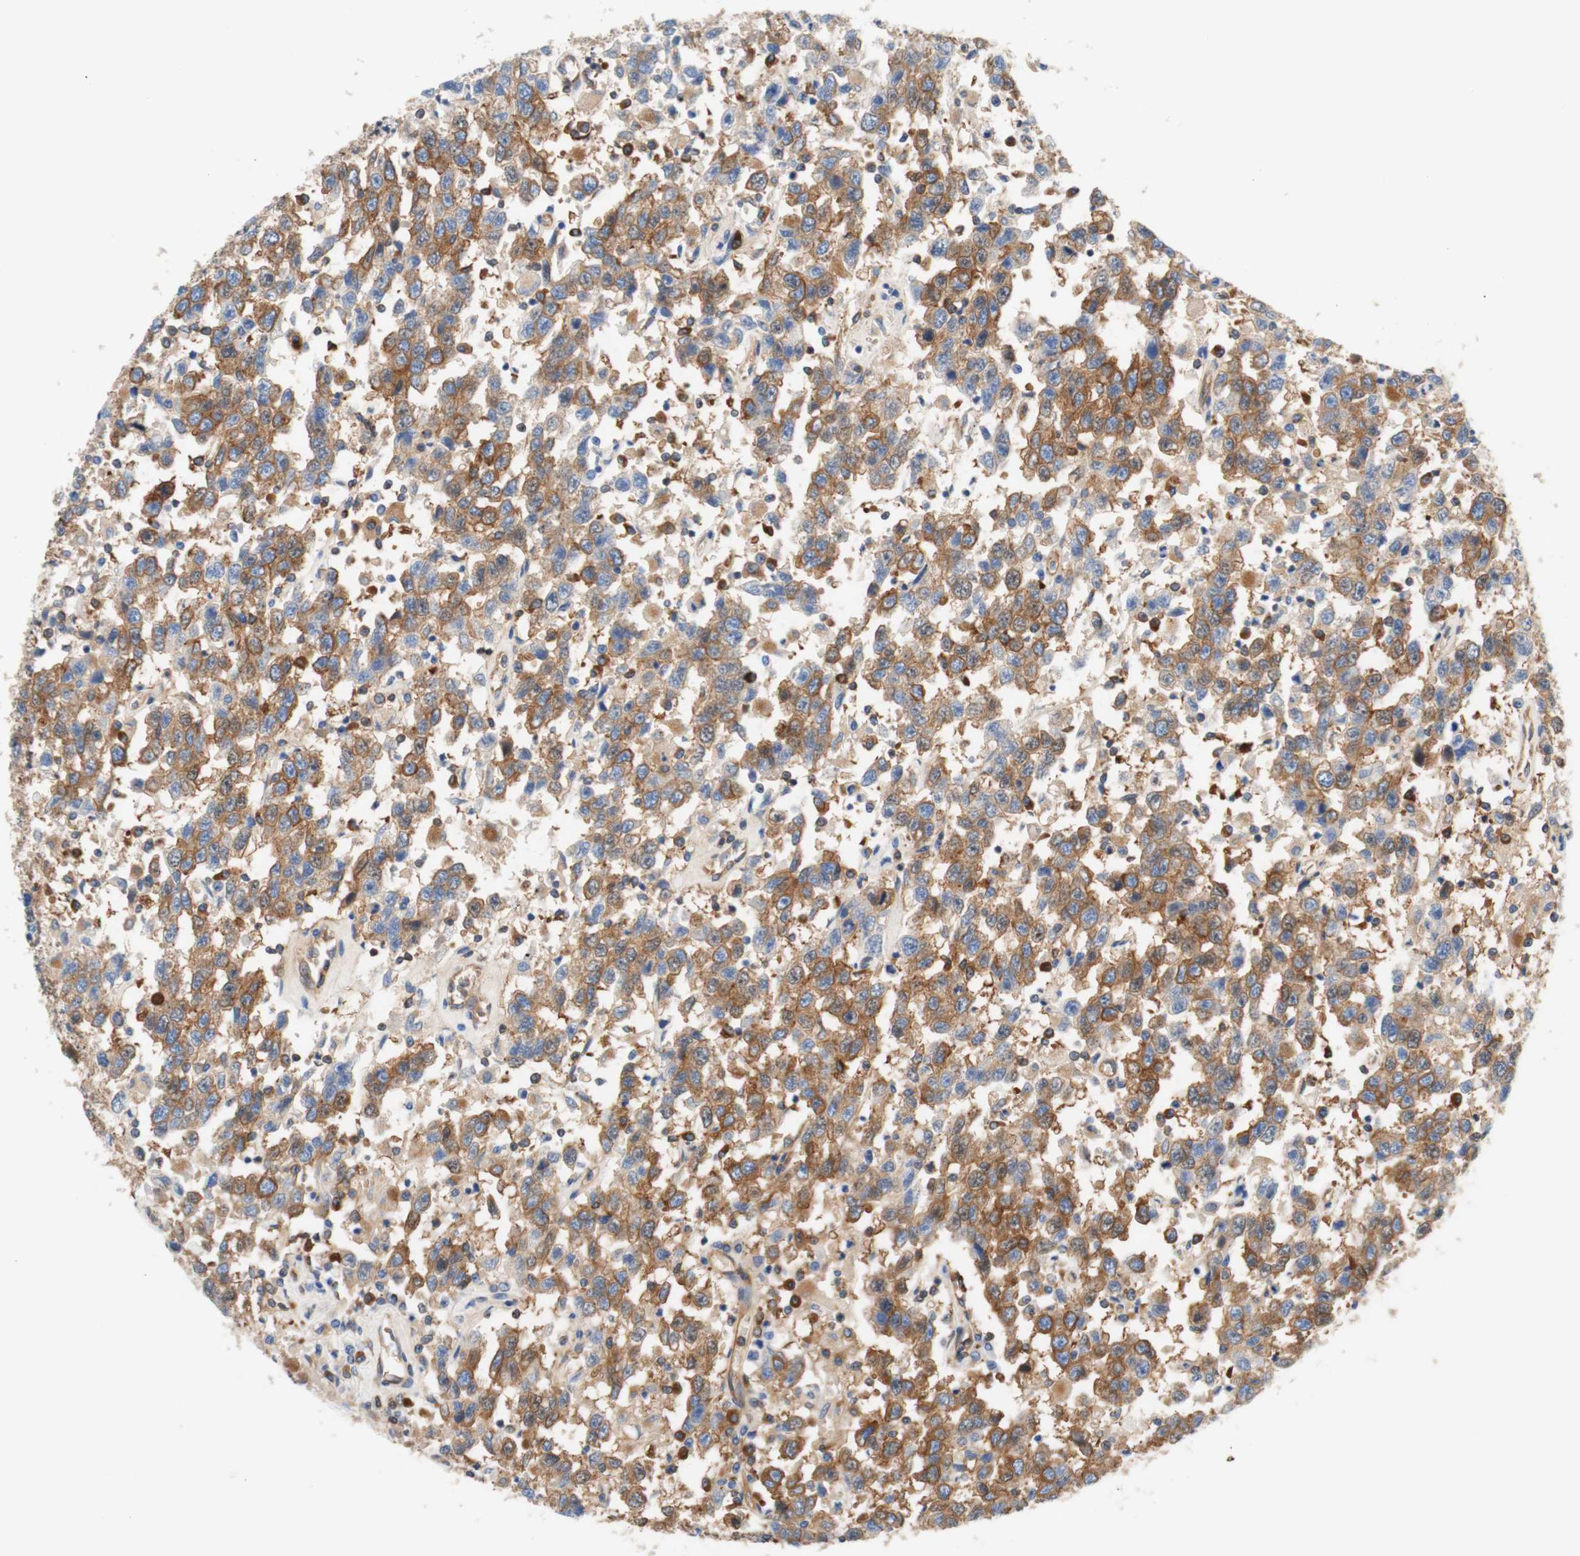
{"staining": {"intensity": "moderate", "quantity": "25%-75%", "location": "cytoplasmic/membranous"}, "tissue": "testis cancer", "cell_type": "Tumor cells", "image_type": "cancer", "snomed": [{"axis": "morphology", "description": "Seminoma, NOS"}, {"axis": "topography", "description": "Testis"}], "caption": "High-power microscopy captured an IHC histopathology image of seminoma (testis), revealing moderate cytoplasmic/membranous staining in approximately 25%-75% of tumor cells.", "gene": "STOM", "patient": {"sex": "male", "age": 41}}